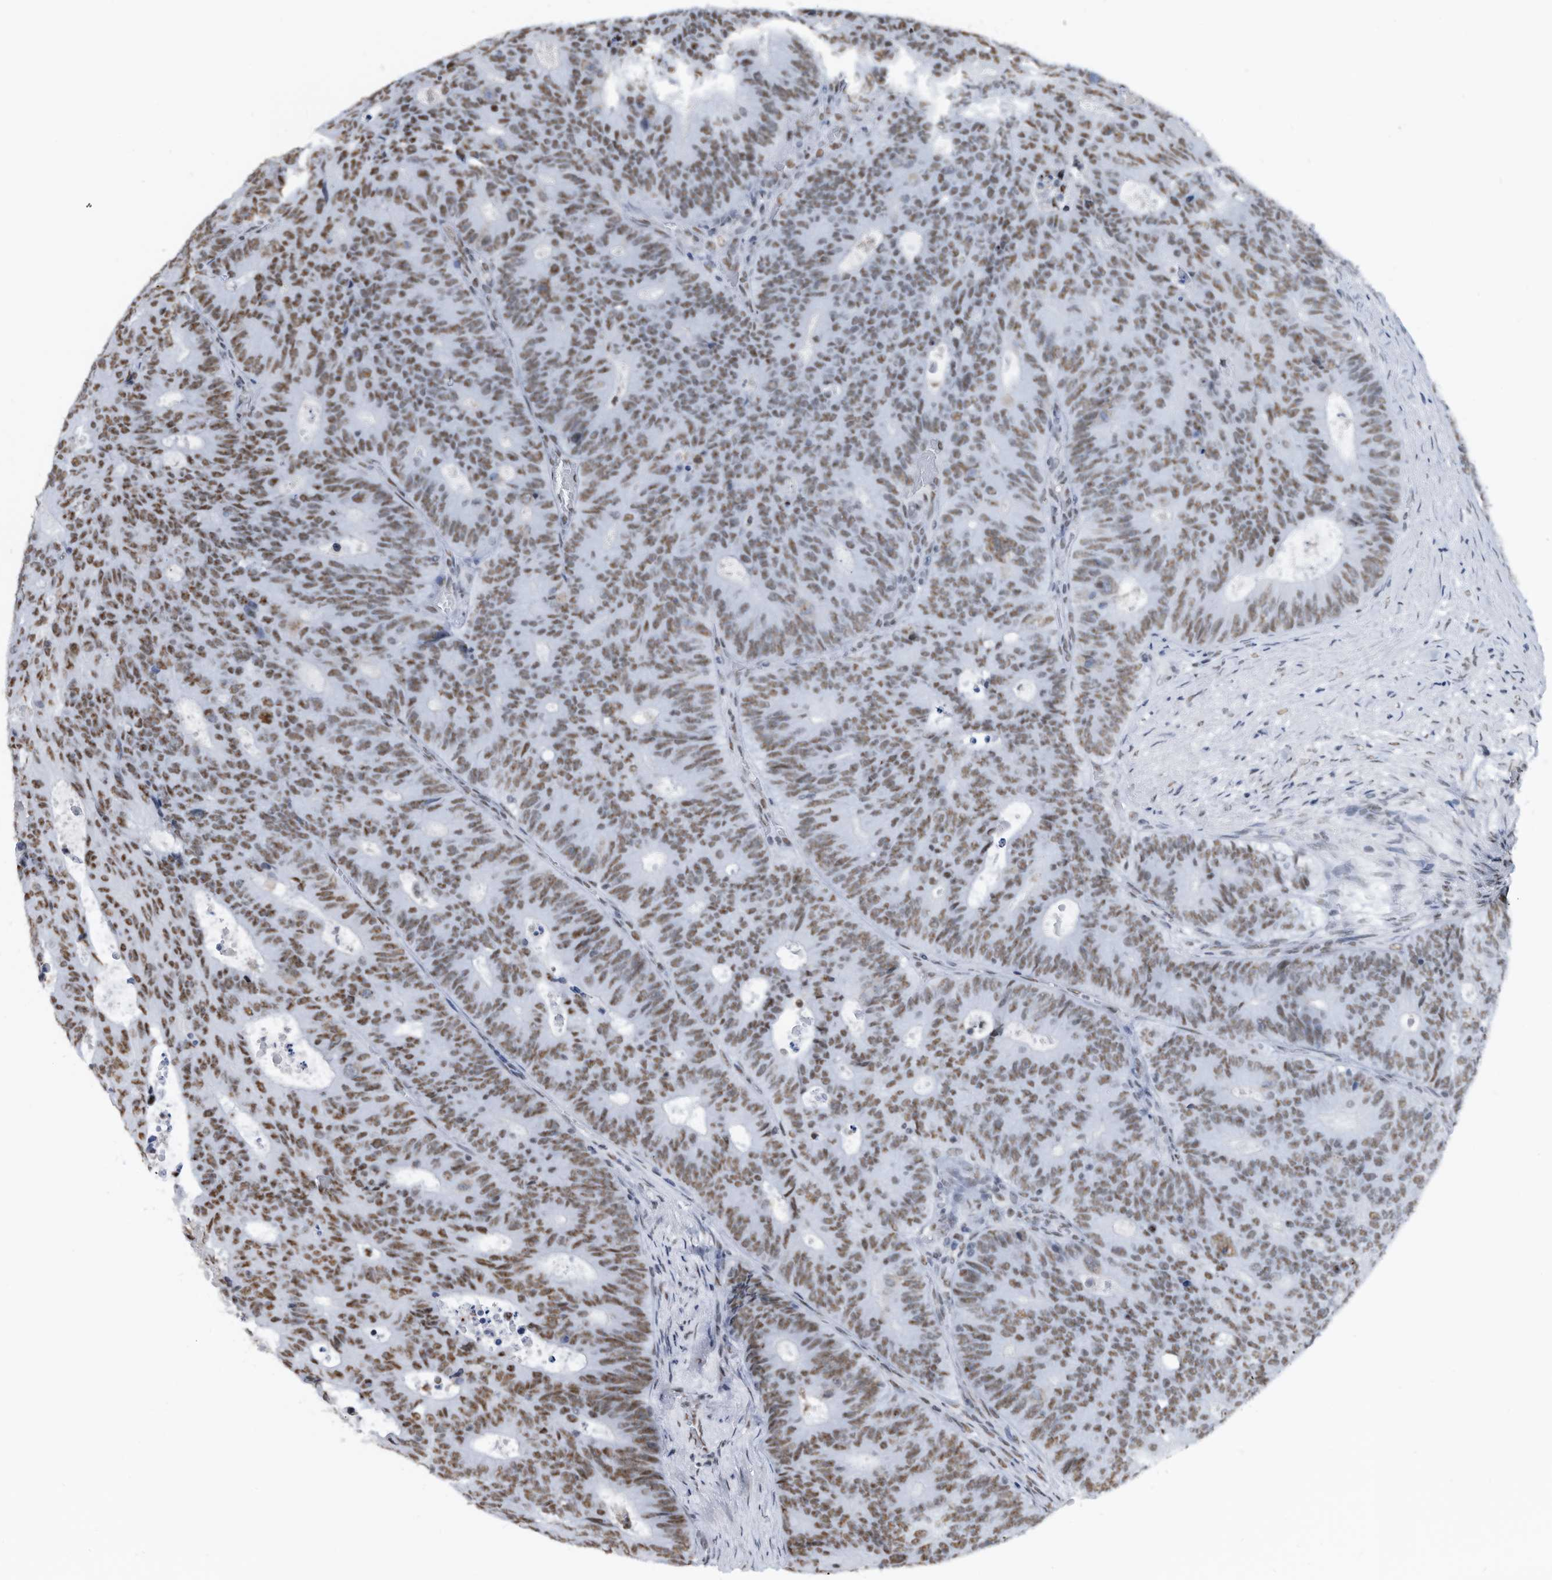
{"staining": {"intensity": "moderate", "quantity": ">75%", "location": "nuclear"}, "tissue": "colorectal cancer", "cell_type": "Tumor cells", "image_type": "cancer", "snomed": [{"axis": "morphology", "description": "Adenocarcinoma, NOS"}, {"axis": "topography", "description": "Colon"}], "caption": "Human adenocarcinoma (colorectal) stained for a protein (brown) demonstrates moderate nuclear positive expression in approximately >75% of tumor cells.", "gene": "SF3A1", "patient": {"sex": "male", "age": 87}}